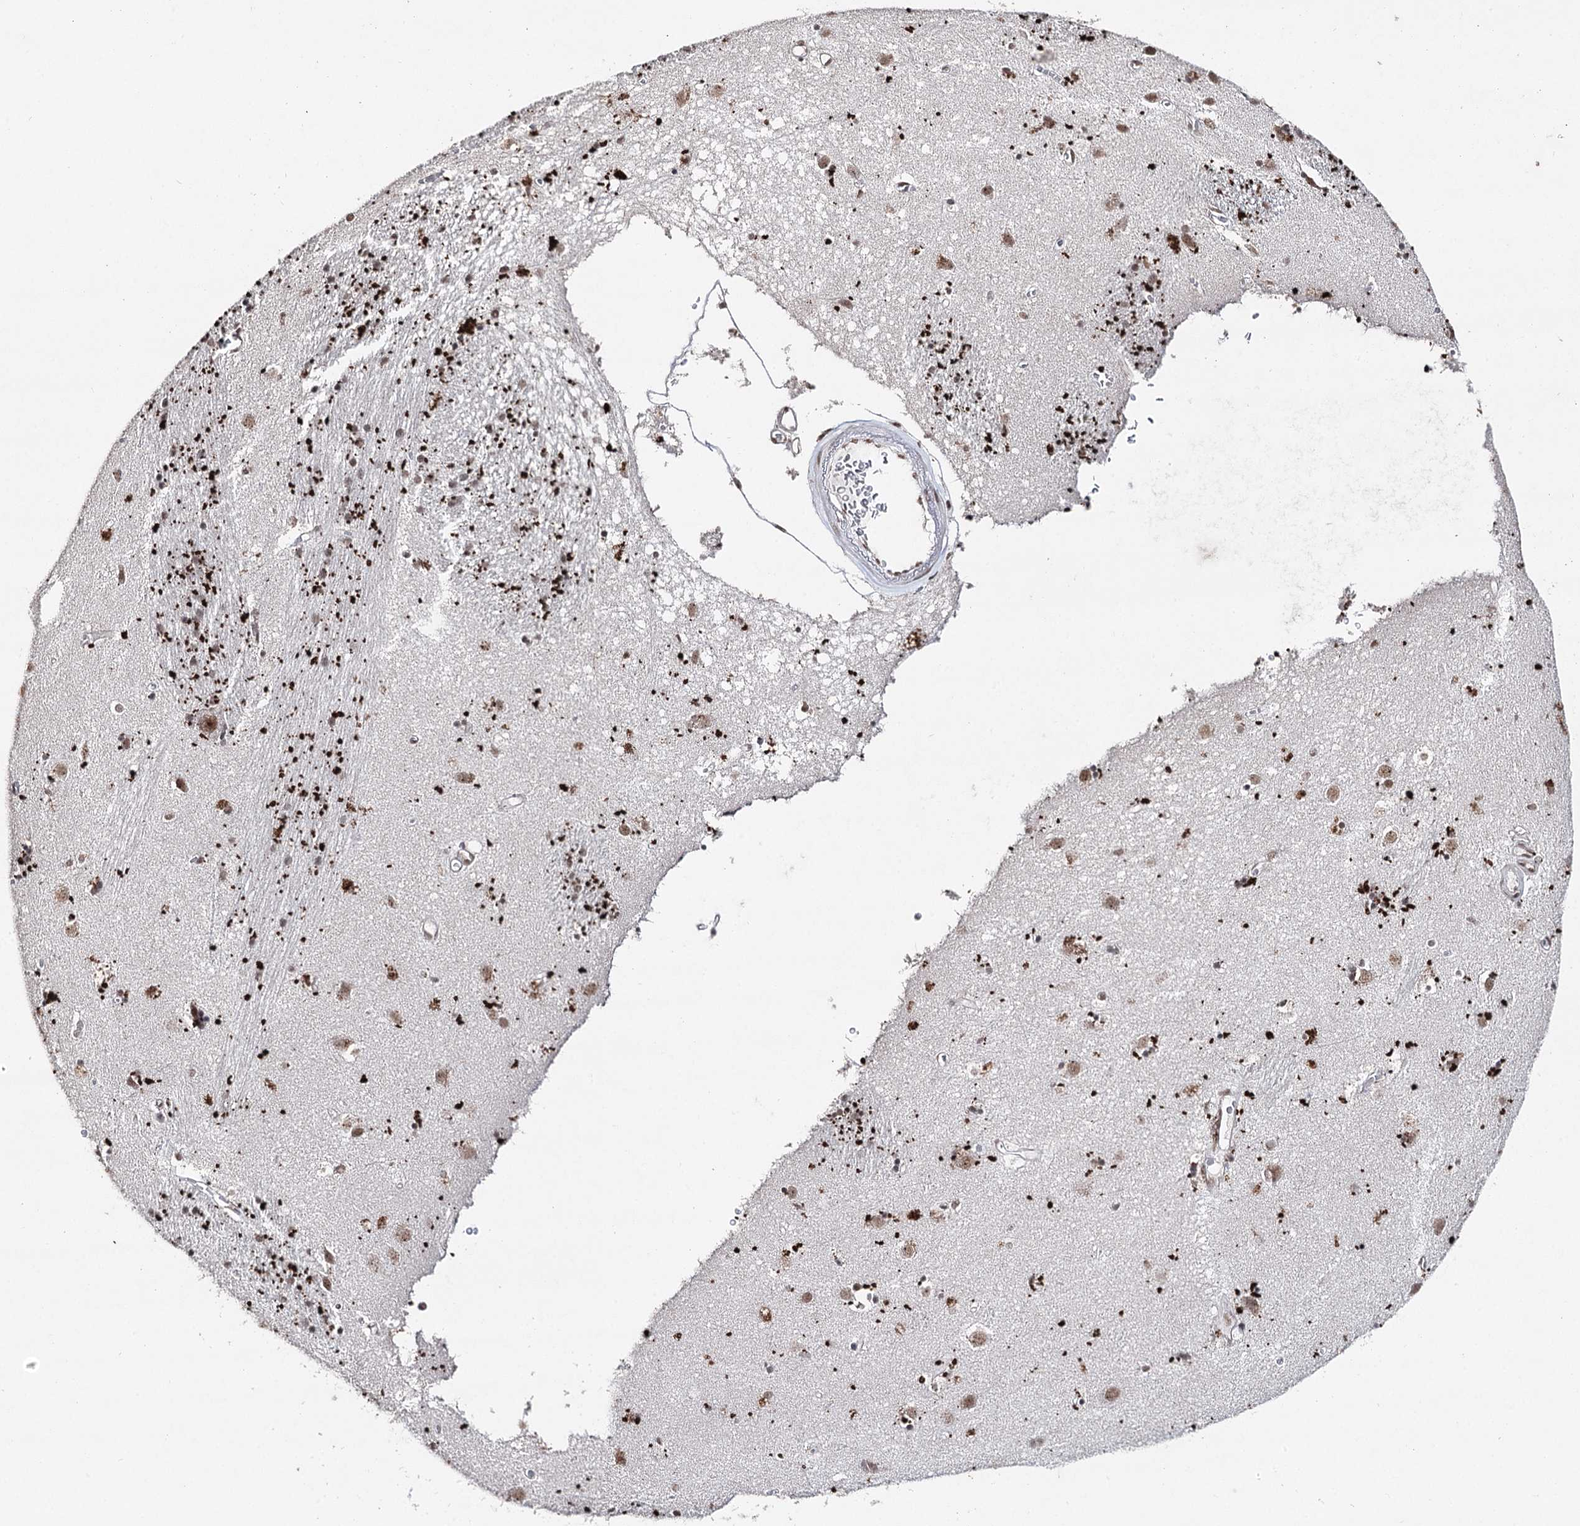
{"staining": {"intensity": "moderate", "quantity": "<25%", "location": "nuclear"}, "tissue": "caudate", "cell_type": "Glial cells", "image_type": "normal", "snomed": [{"axis": "morphology", "description": "Normal tissue, NOS"}, {"axis": "topography", "description": "Lateral ventricle wall"}], "caption": "High-power microscopy captured an immunohistochemistry histopathology image of normal caudate, revealing moderate nuclear staining in approximately <25% of glial cells.", "gene": "PDCD4", "patient": {"sex": "male", "age": 70}}